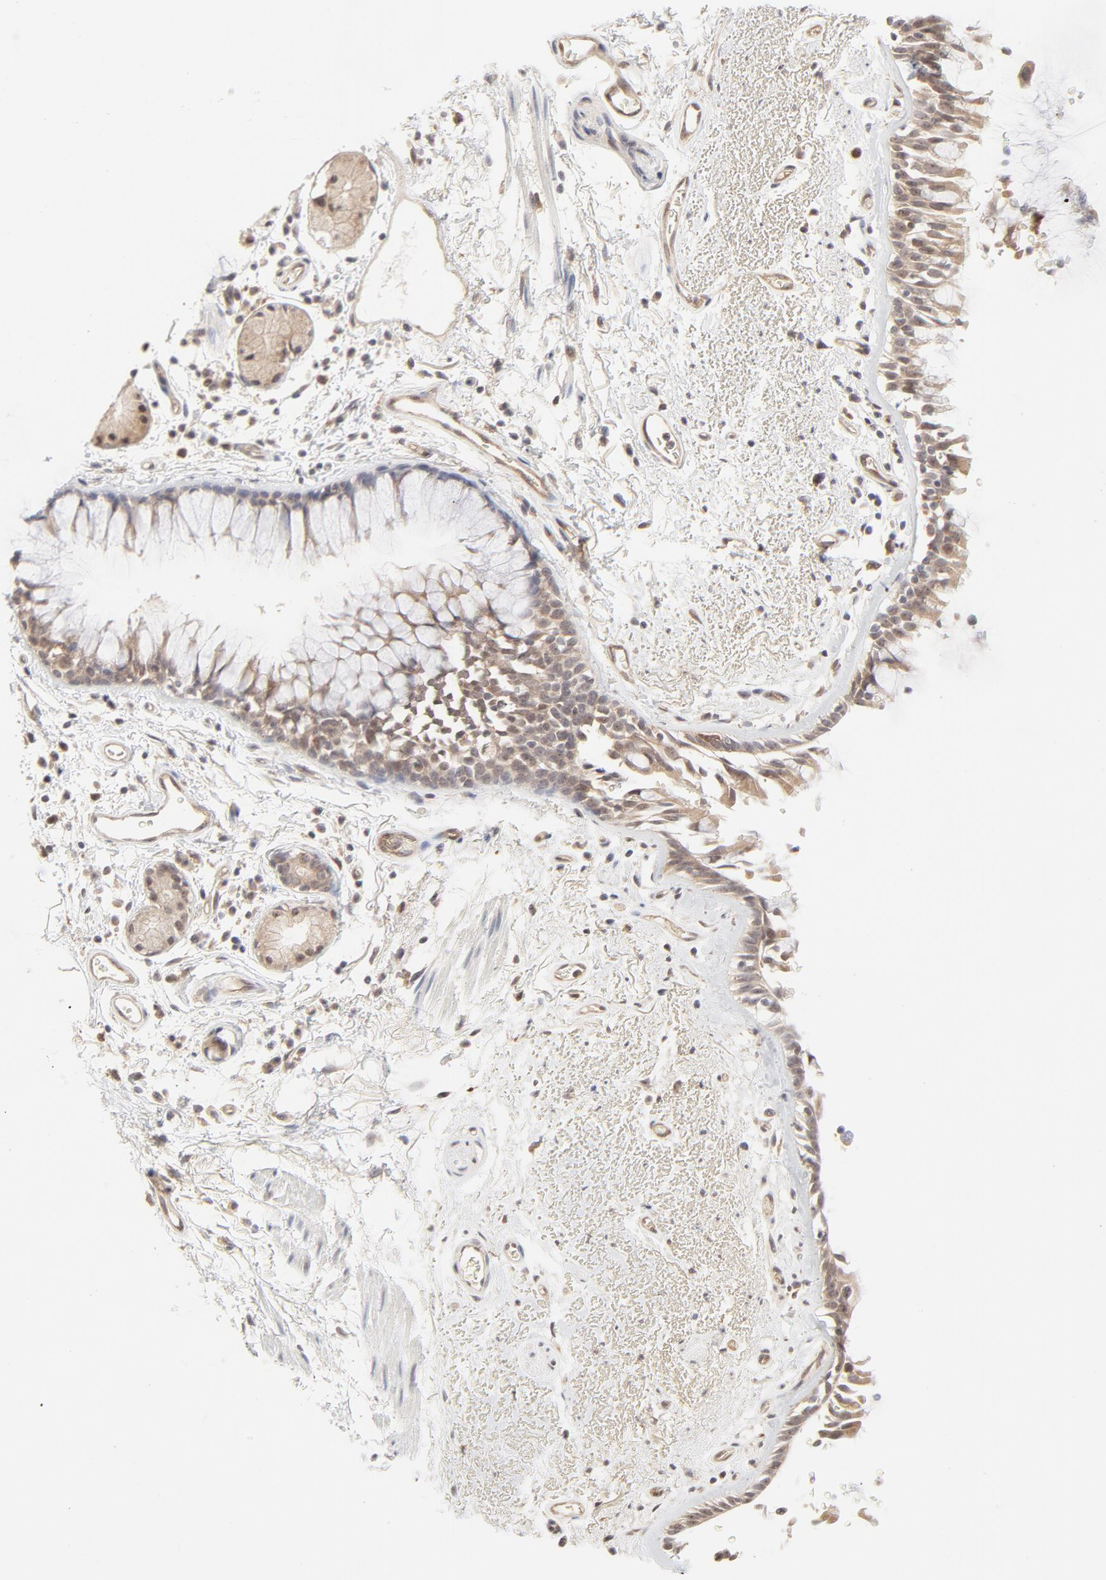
{"staining": {"intensity": "moderate", "quantity": ">75%", "location": "cytoplasmic/membranous"}, "tissue": "bronchus", "cell_type": "Respiratory epithelial cells", "image_type": "normal", "snomed": [{"axis": "morphology", "description": "Normal tissue, NOS"}, {"axis": "morphology", "description": "Adenocarcinoma, NOS"}, {"axis": "topography", "description": "Bronchus"}, {"axis": "topography", "description": "Lung"}], "caption": "Normal bronchus was stained to show a protein in brown. There is medium levels of moderate cytoplasmic/membranous positivity in approximately >75% of respiratory epithelial cells.", "gene": "RAB5C", "patient": {"sex": "male", "age": 71}}